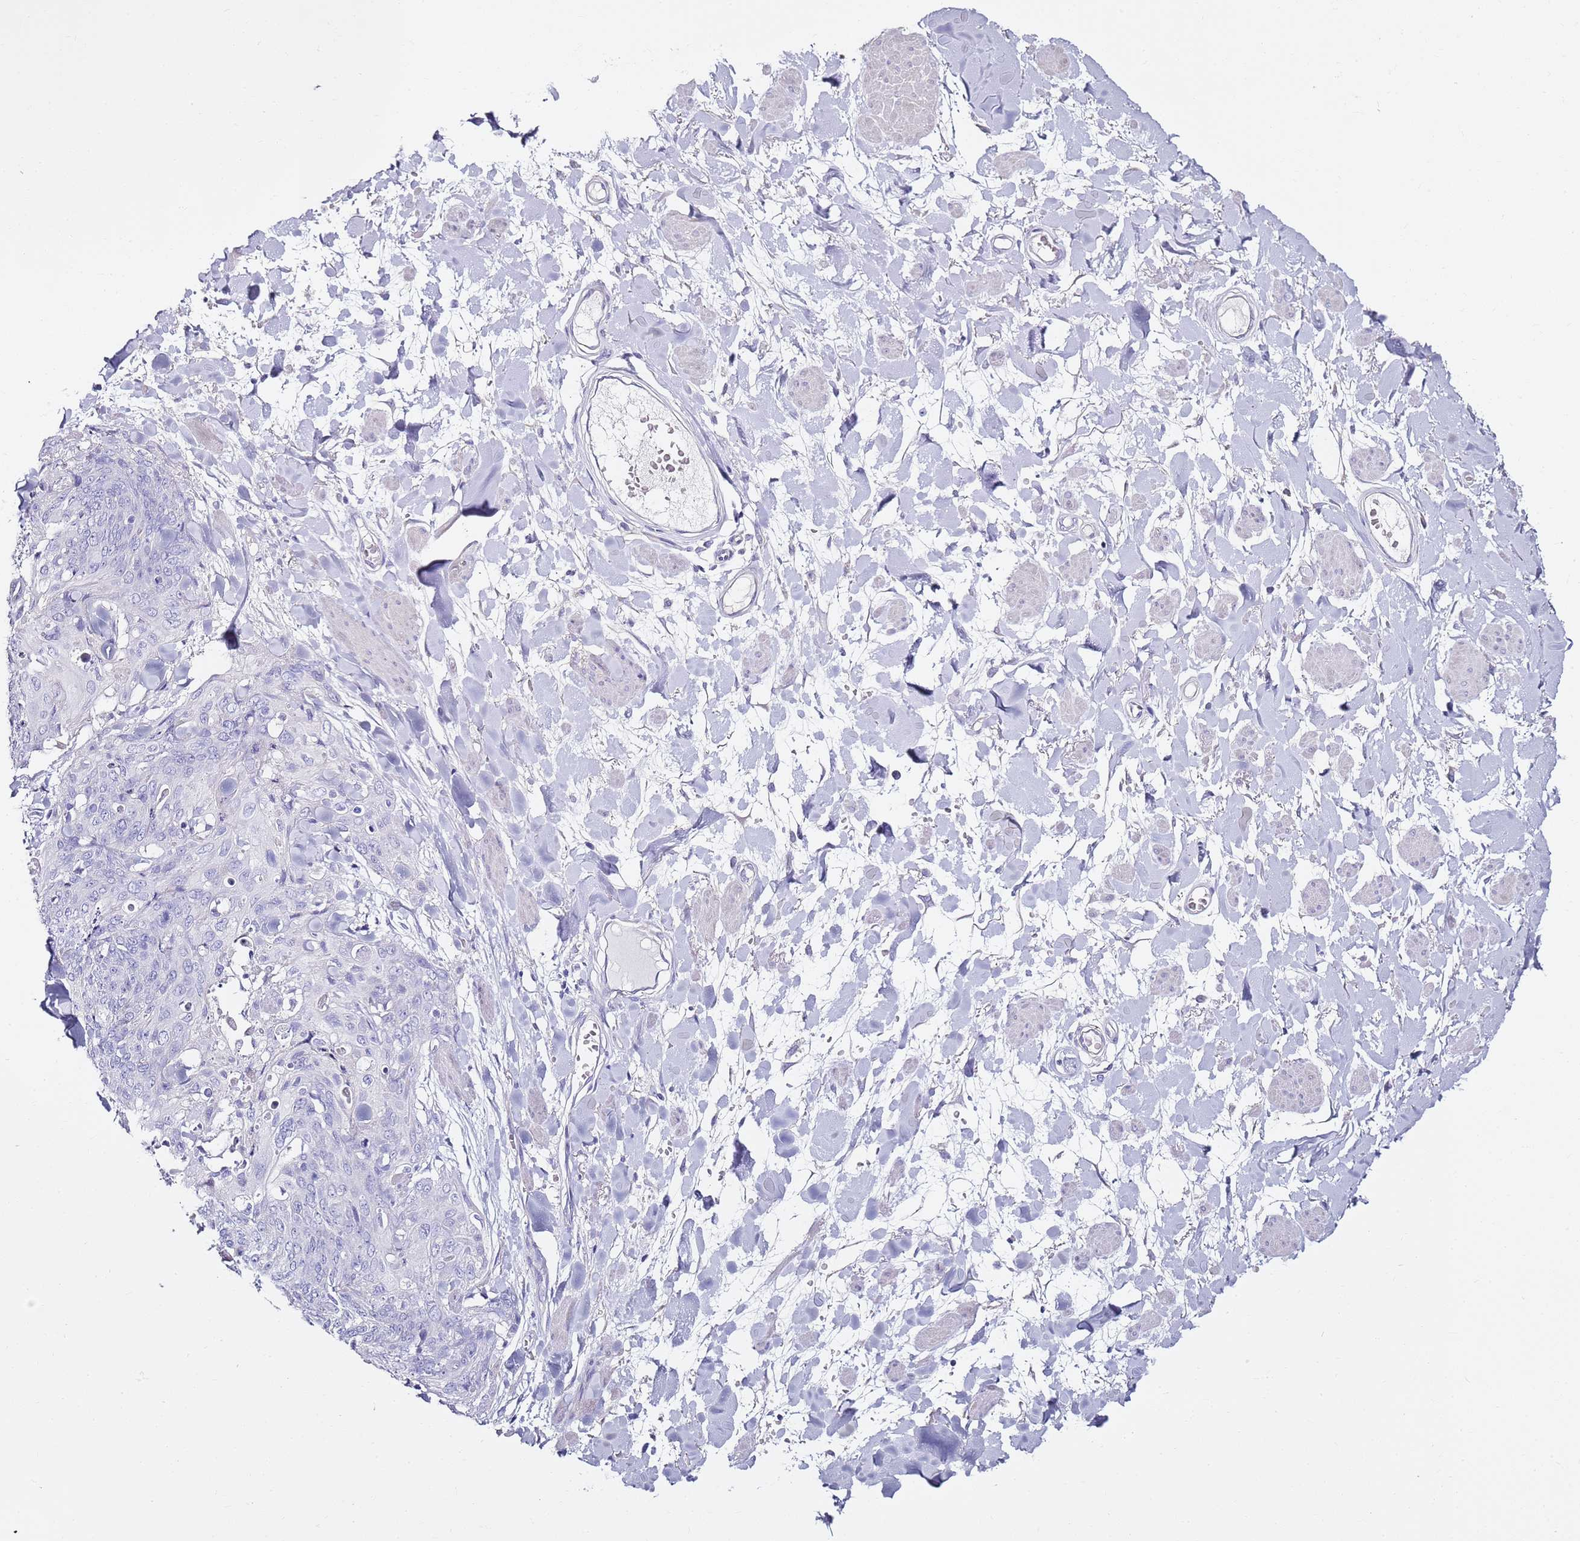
{"staining": {"intensity": "negative", "quantity": "none", "location": "none"}, "tissue": "skin cancer", "cell_type": "Tumor cells", "image_type": "cancer", "snomed": [{"axis": "morphology", "description": "Squamous cell carcinoma, NOS"}, {"axis": "topography", "description": "Skin"}, {"axis": "topography", "description": "Vulva"}], "caption": "This is a photomicrograph of immunohistochemistry staining of skin squamous cell carcinoma, which shows no positivity in tumor cells.", "gene": "MYBPC3", "patient": {"sex": "female", "age": 85}}